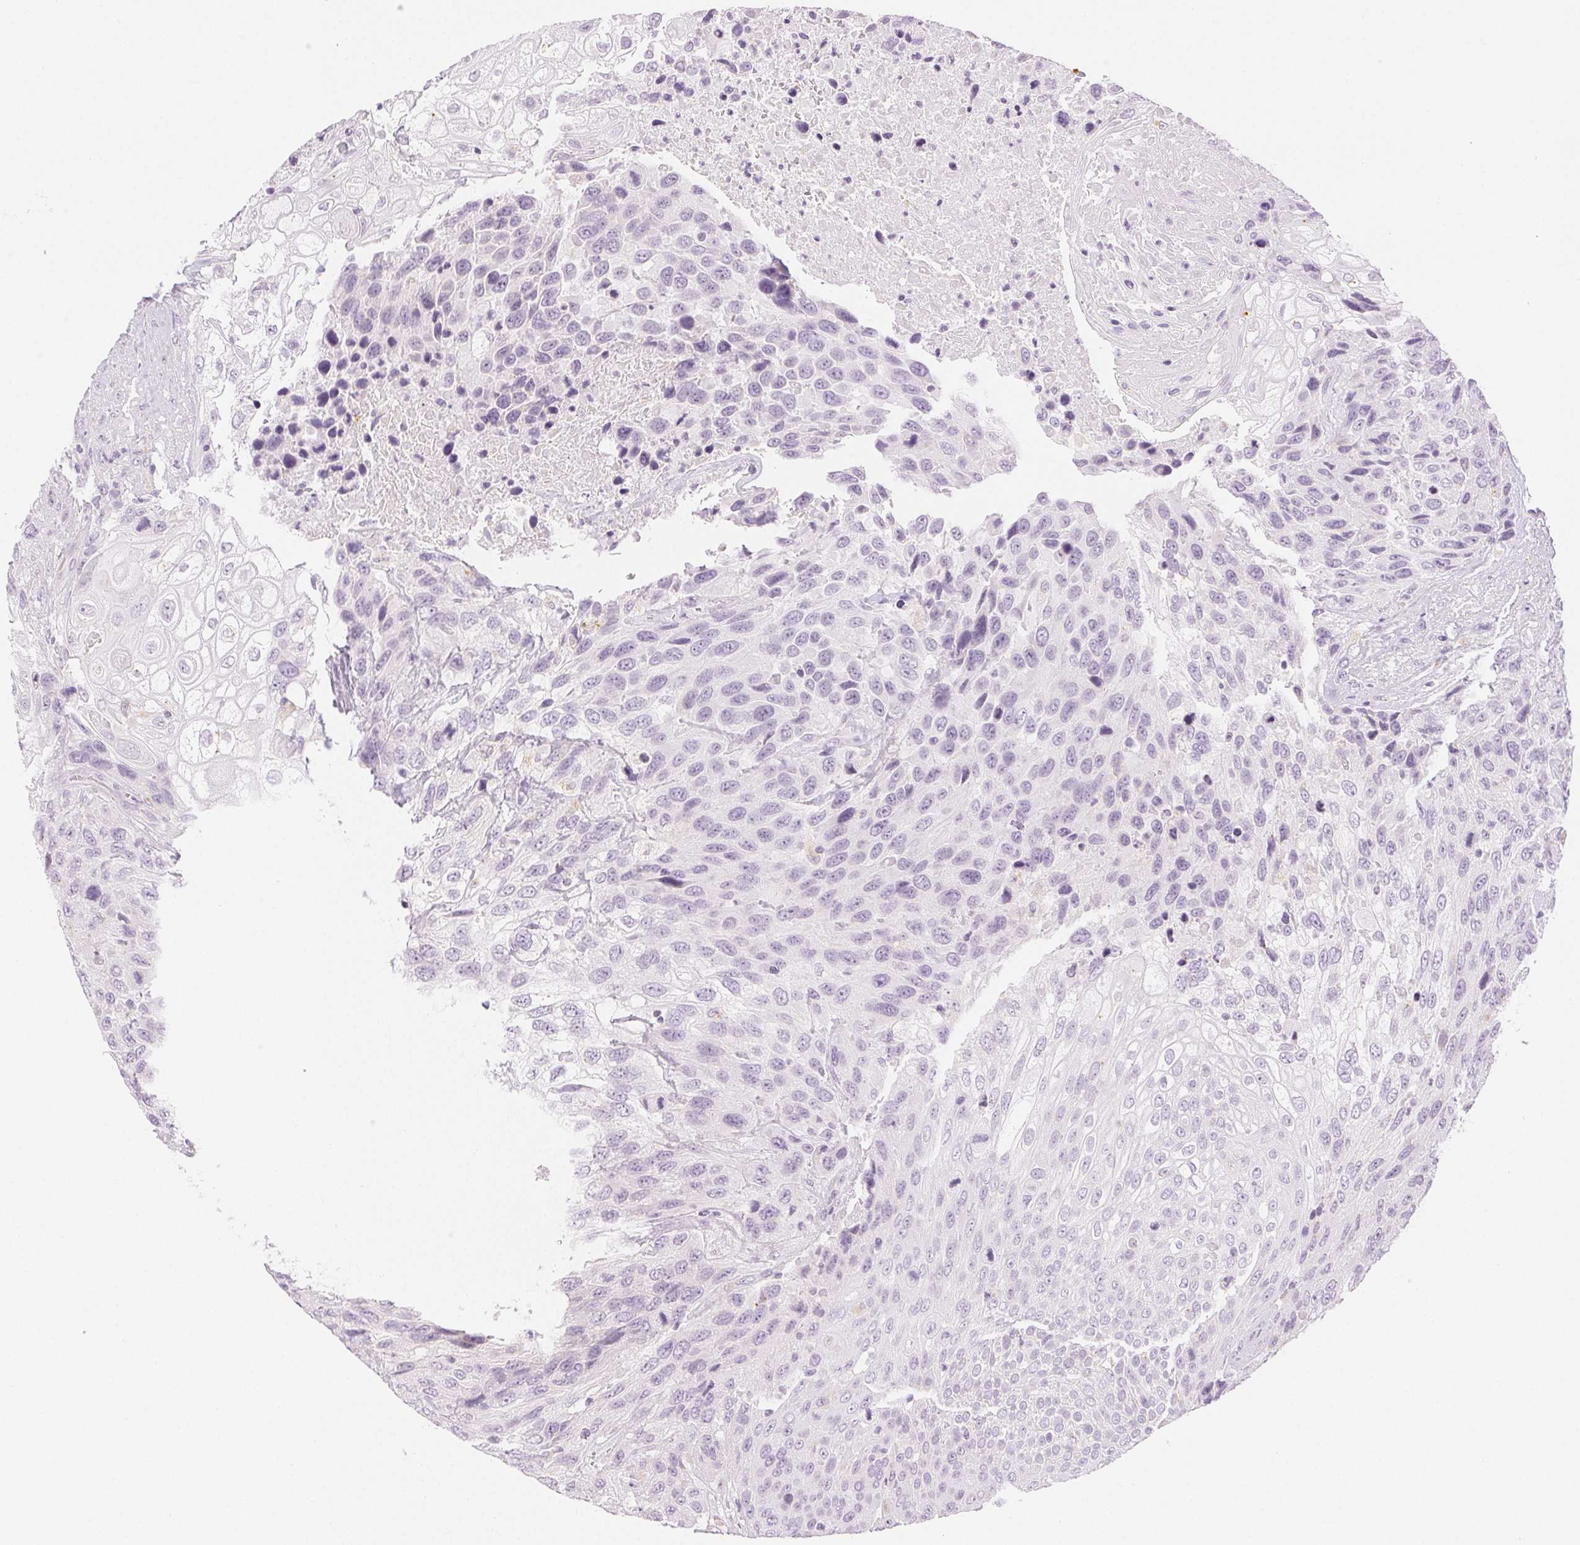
{"staining": {"intensity": "negative", "quantity": "none", "location": "none"}, "tissue": "urothelial cancer", "cell_type": "Tumor cells", "image_type": "cancer", "snomed": [{"axis": "morphology", "description": "Urothelial carcinoma, High grade"}, {"axis": "topography", "description": "Urinary bladder"}], "caption": "DAB immunohistochemical staining of human high-grade urothelial carcinoma displays no significant positivity in tumor cells.", "gene": "SLC5A2", "patient": {"sex": "female", "age": 70}}